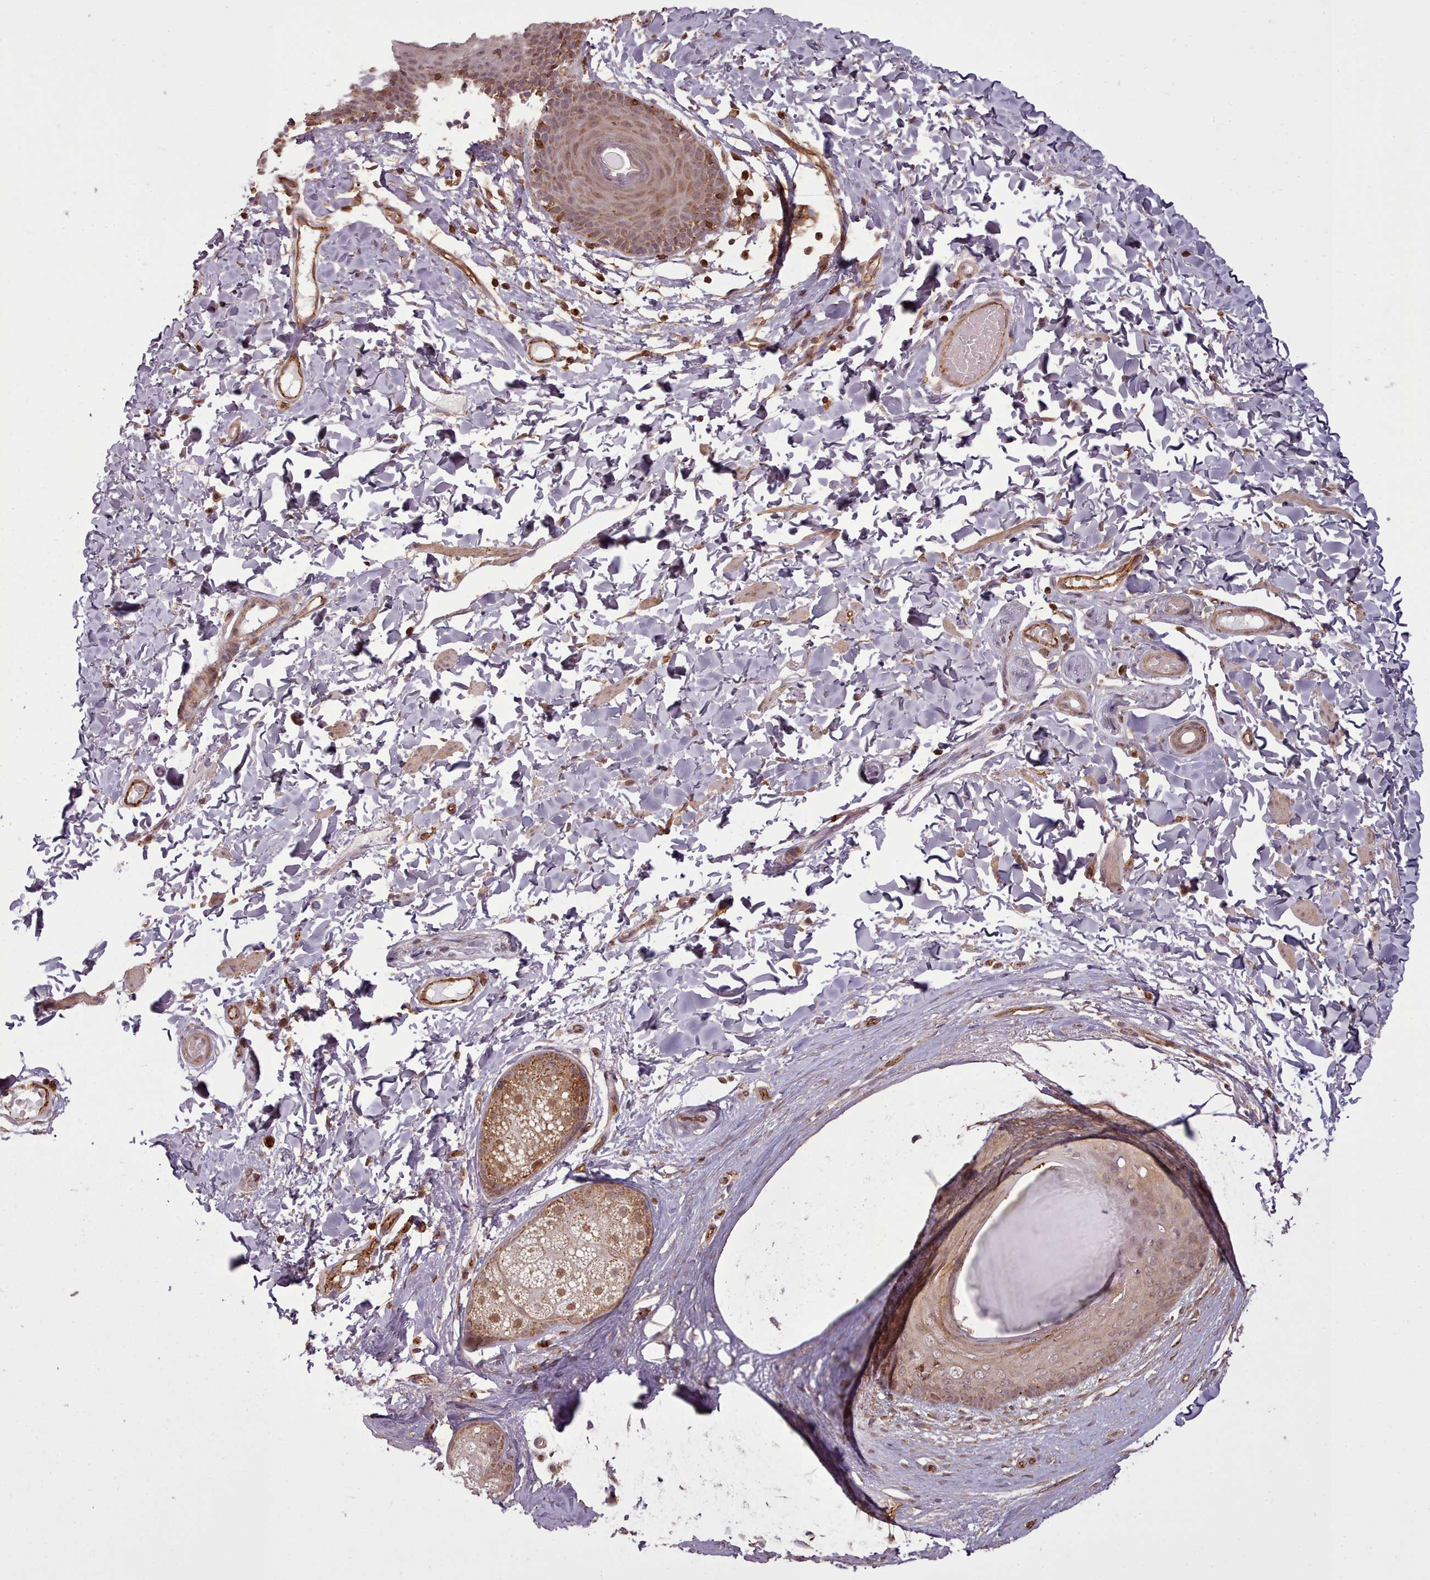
{"staining": {"intensity": "moderate", "quantity": "25%-75%", "location": "cytoplasmic/membranous"}, "tissue": "skin", "cell_type": "Epidermal cells", "image_type": "normal", "snomed": [{"axis": "morphology", "description": "Normal tissue, NOS"}, {"axis": "topography", "description": "Vulva"}], "caption": "Protein expression analysis of benign skin displays moderate cytoplasmic/membranous expression in approximately 25%-75% of epidermal cells.", "gene": "ZMYM4", "patient": {"sex": "female", "age": 66}}